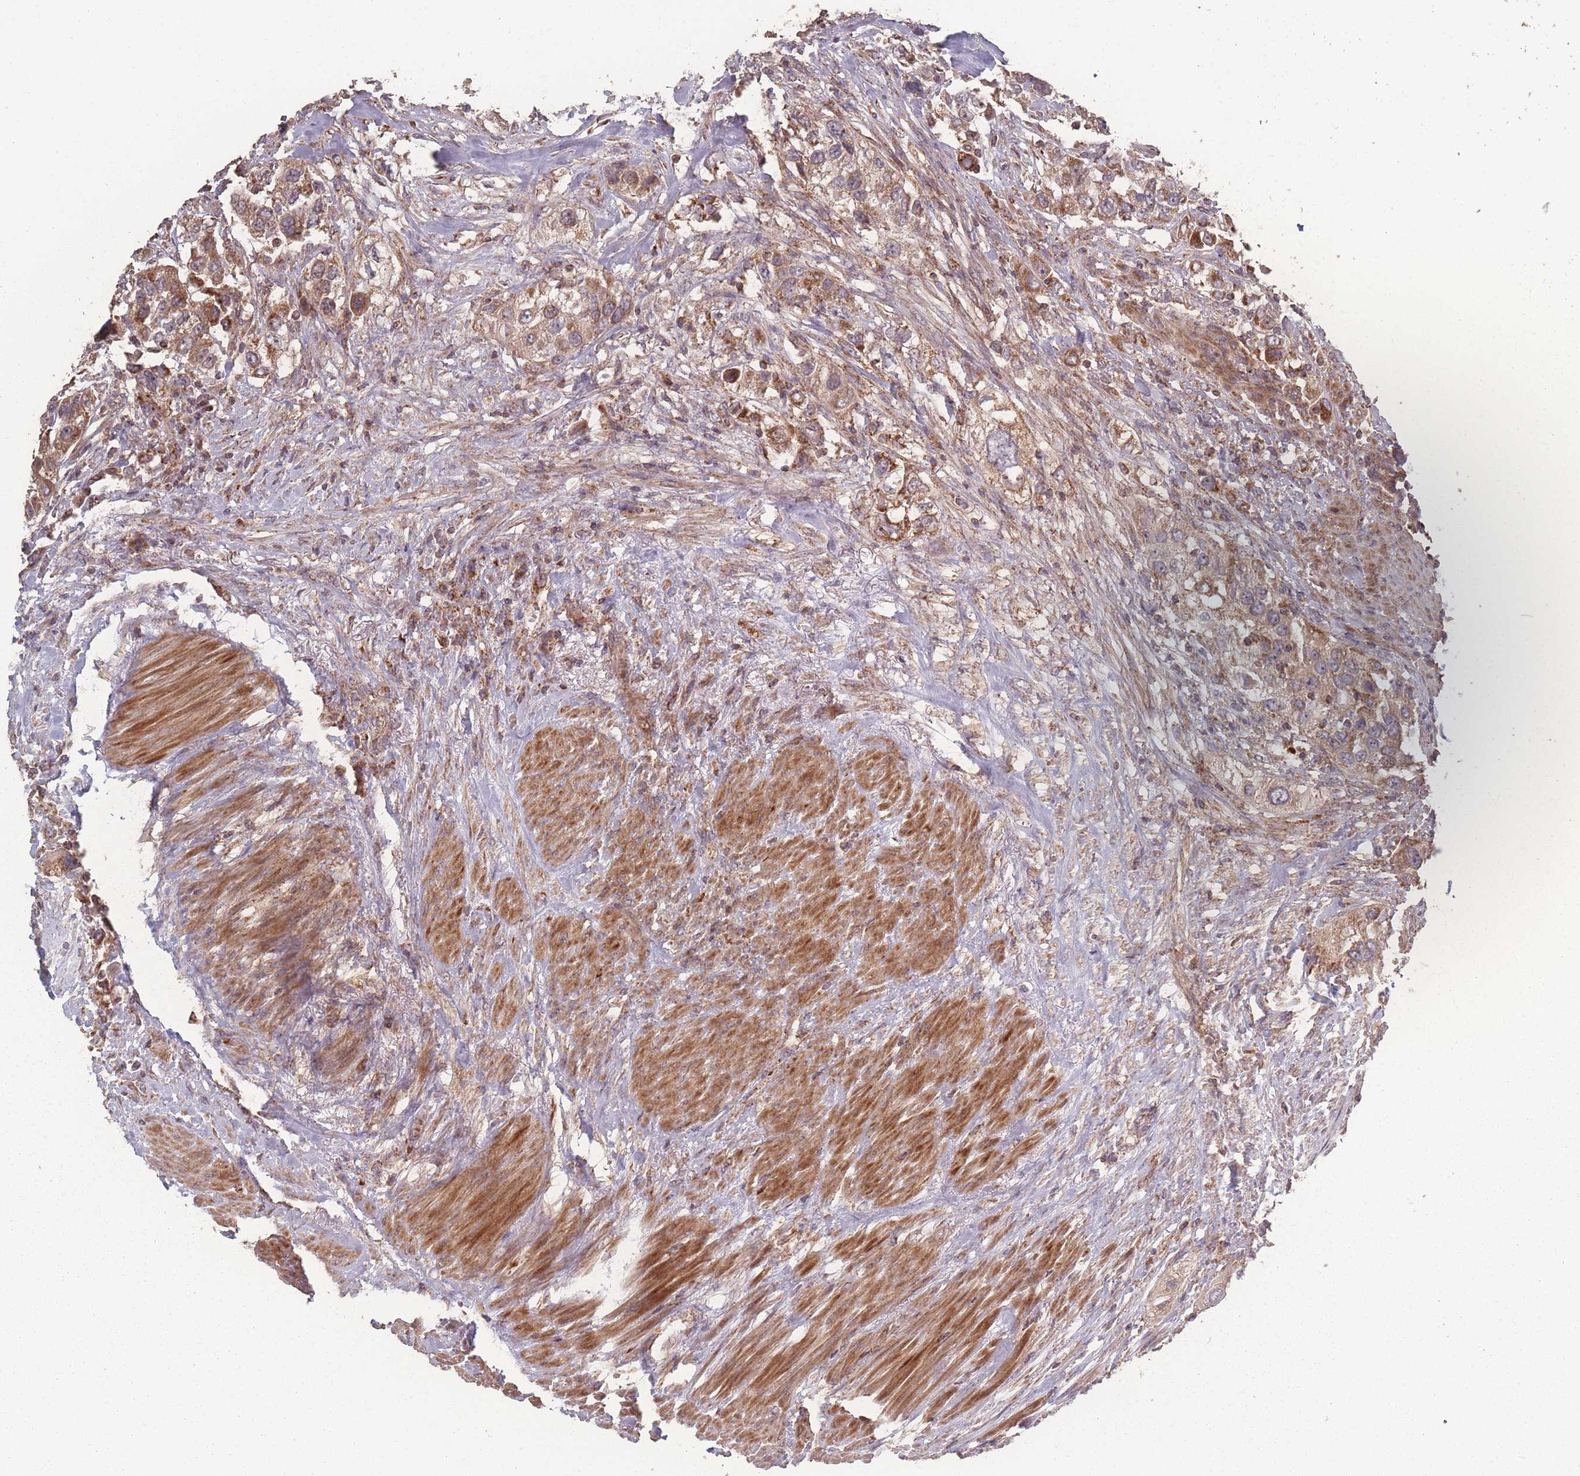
{"staining": {"intensity": "moderate", "quantity": ">75%", "location": "cytoplasmic/membranous"}, "tissue": "urothelial cancer", "cell_type": "Tumor cells", "image_type": "cancer", "snomed": [{"axis": "morphology", "description": "Urothelial carcinoma, High grade"}, {"axis": "topography", "description": "Urinary bladder"}], "caption": "Protein expression analysis of urothelial cancer displays moderate cytoplasmic/membranous positivity in about >75% of tumor cells.", "gene": "LYRM7", "patient": {"sex": "female", "age": 80}}